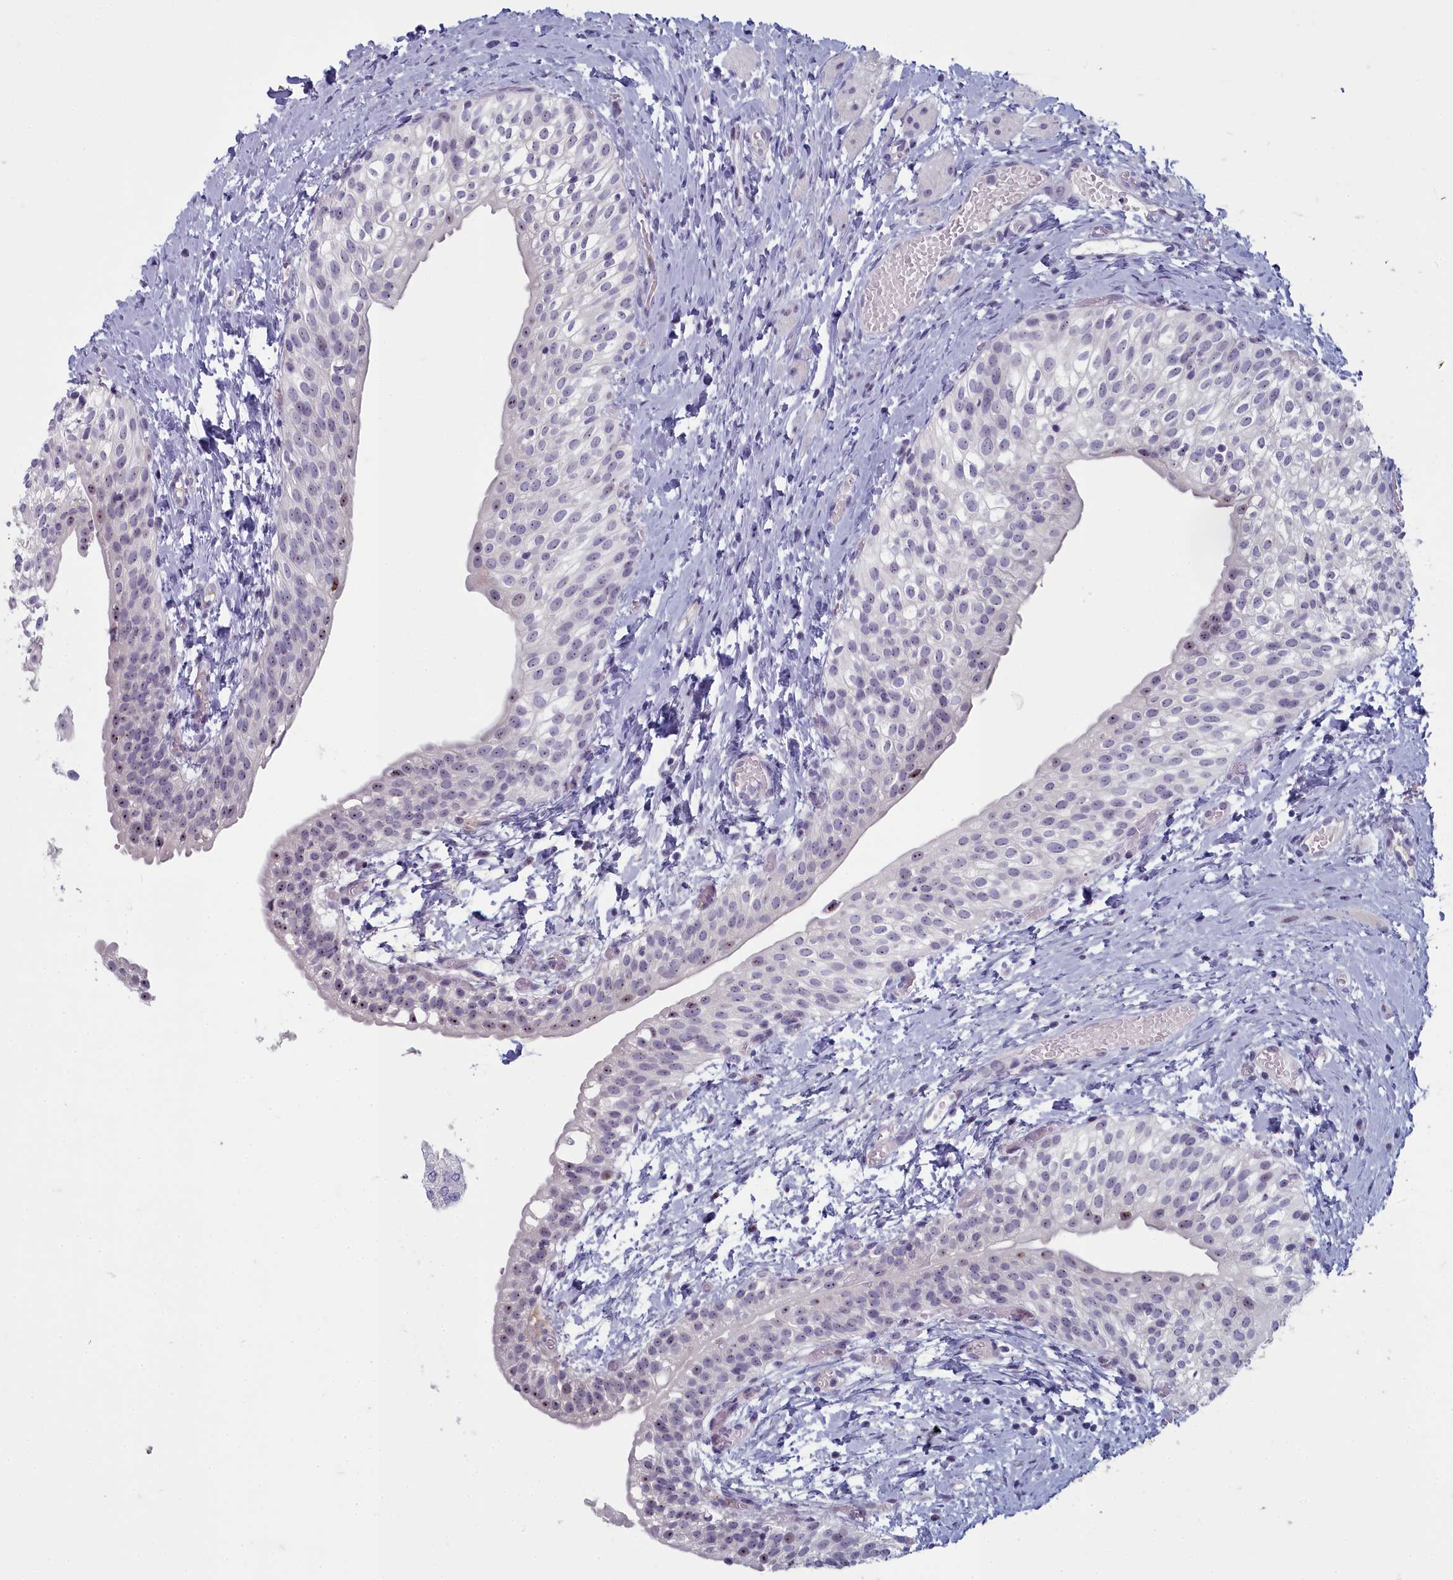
{"staining": {"intensity": "moderate", "quantity": "25%-75%", "location": "nuclear"}, "tissue": "urinary bladder", "cell_type": "Urothelial cells", "image_type": "normal", "snomed": [{"axis": "morphology", "description": "Normal tissue, NOS"}, {"axis": "topography", "description": "Urinary bladder"}], "caption": "IHC of normal urinary bladder displays medium levels of moderate nuclear positivity in about 25%-75% of urothelial cells. The staining was performed using DAB (3,3'-diaminobenzidine), with brown indicating positive protein expression. Nuclei are stained blue with hematoxylin.", "gene": "INSYN2A", "patient": {"sex": "male", "age": 1}}